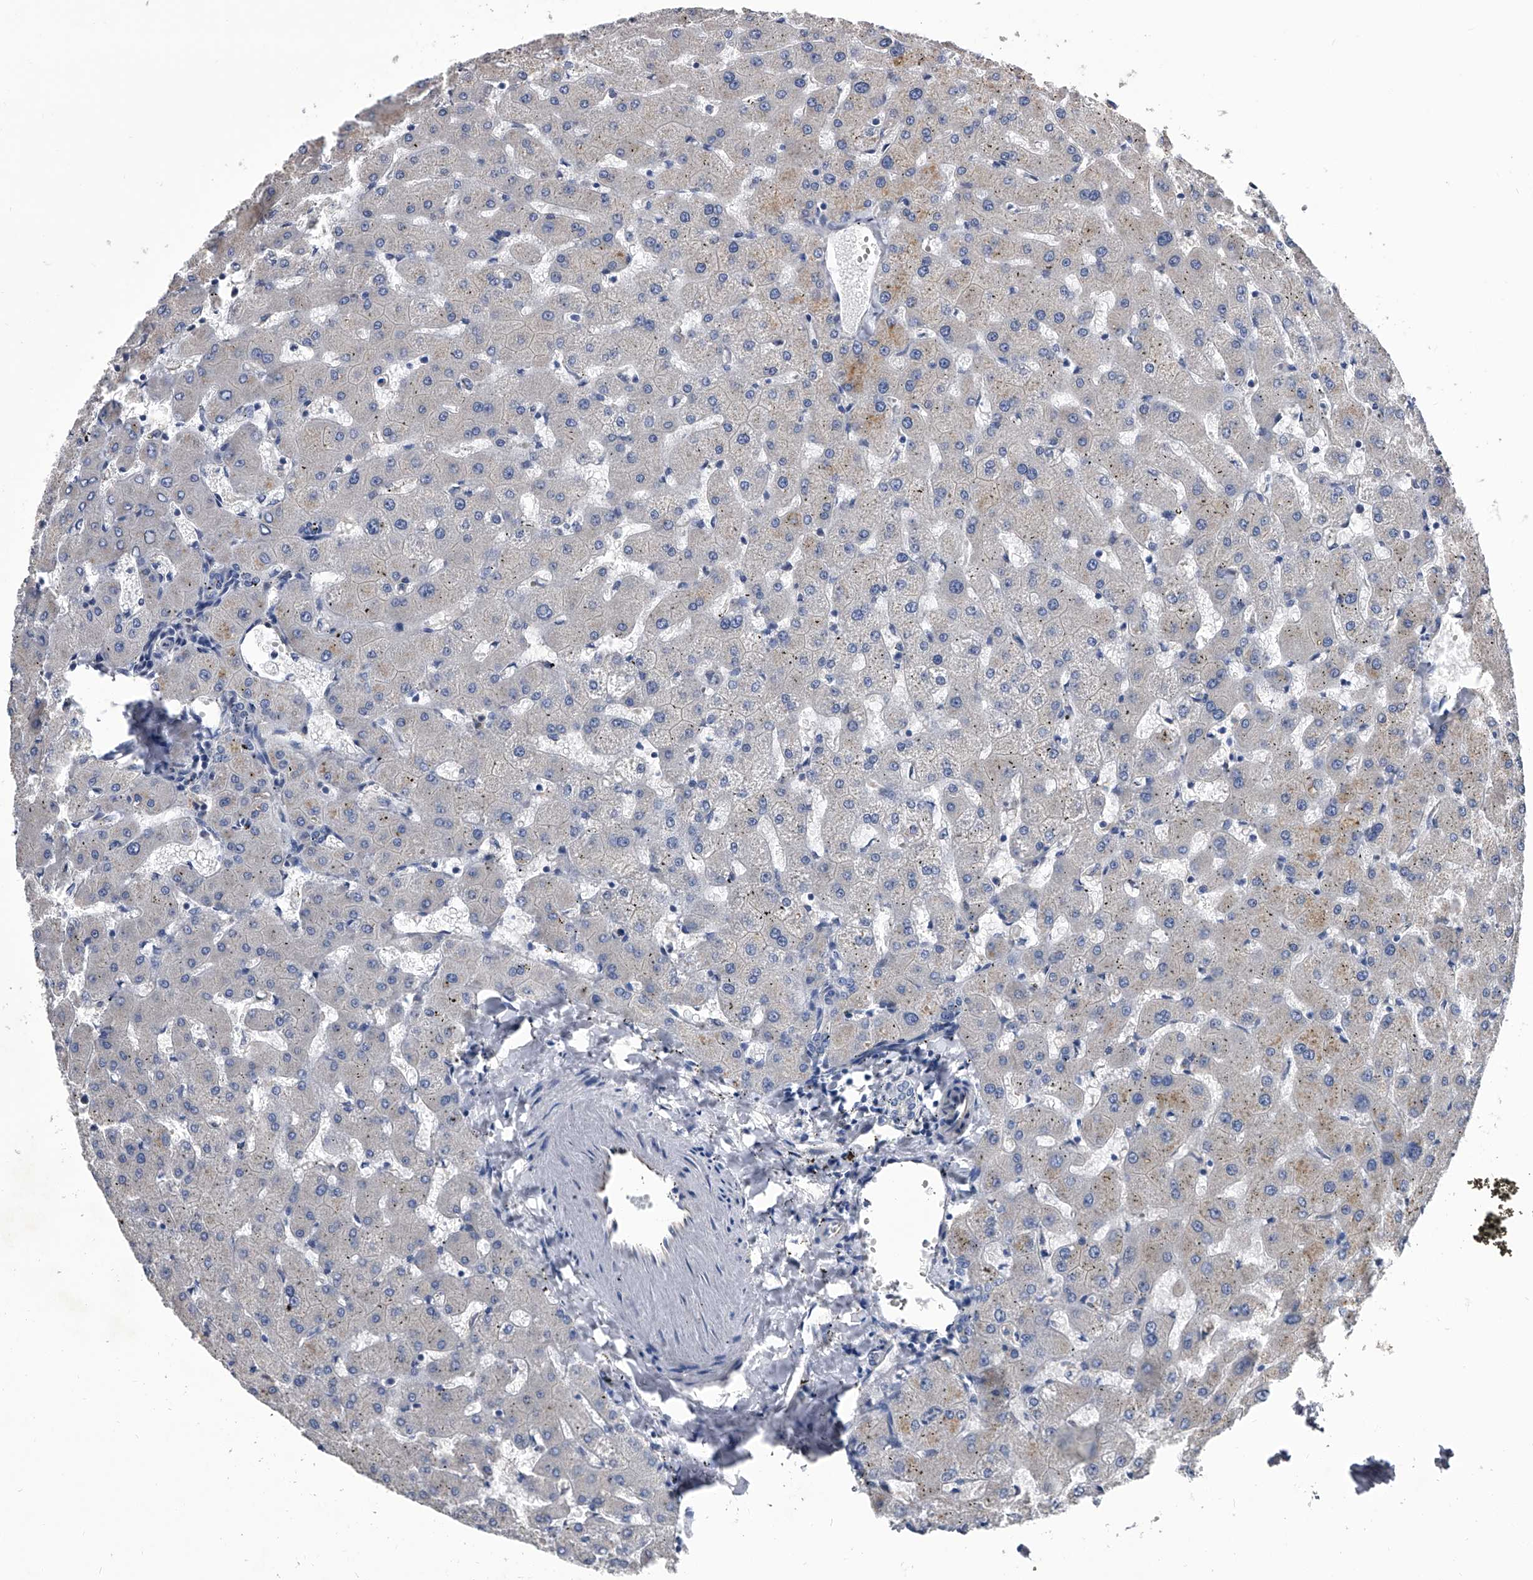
{"staining": {"intensity": "negative", "quantity": "none", "location": "none"}, "tissue": "liver", "cell_type": "Cholangiocytes", "image_type": "normal", "snomed": [{"axis": "morphology", "description": "Normal tissue, NOS"}, {"axis": "topography", "description": "Liver"}], "caption": "High power microscopy photomicrograph of an immunohistochemistry image of normal liver, revealing no significant expression in cholangiocytes.", "gene": "EFCAB7", "patient": {"sex": "female", "age": 63}}